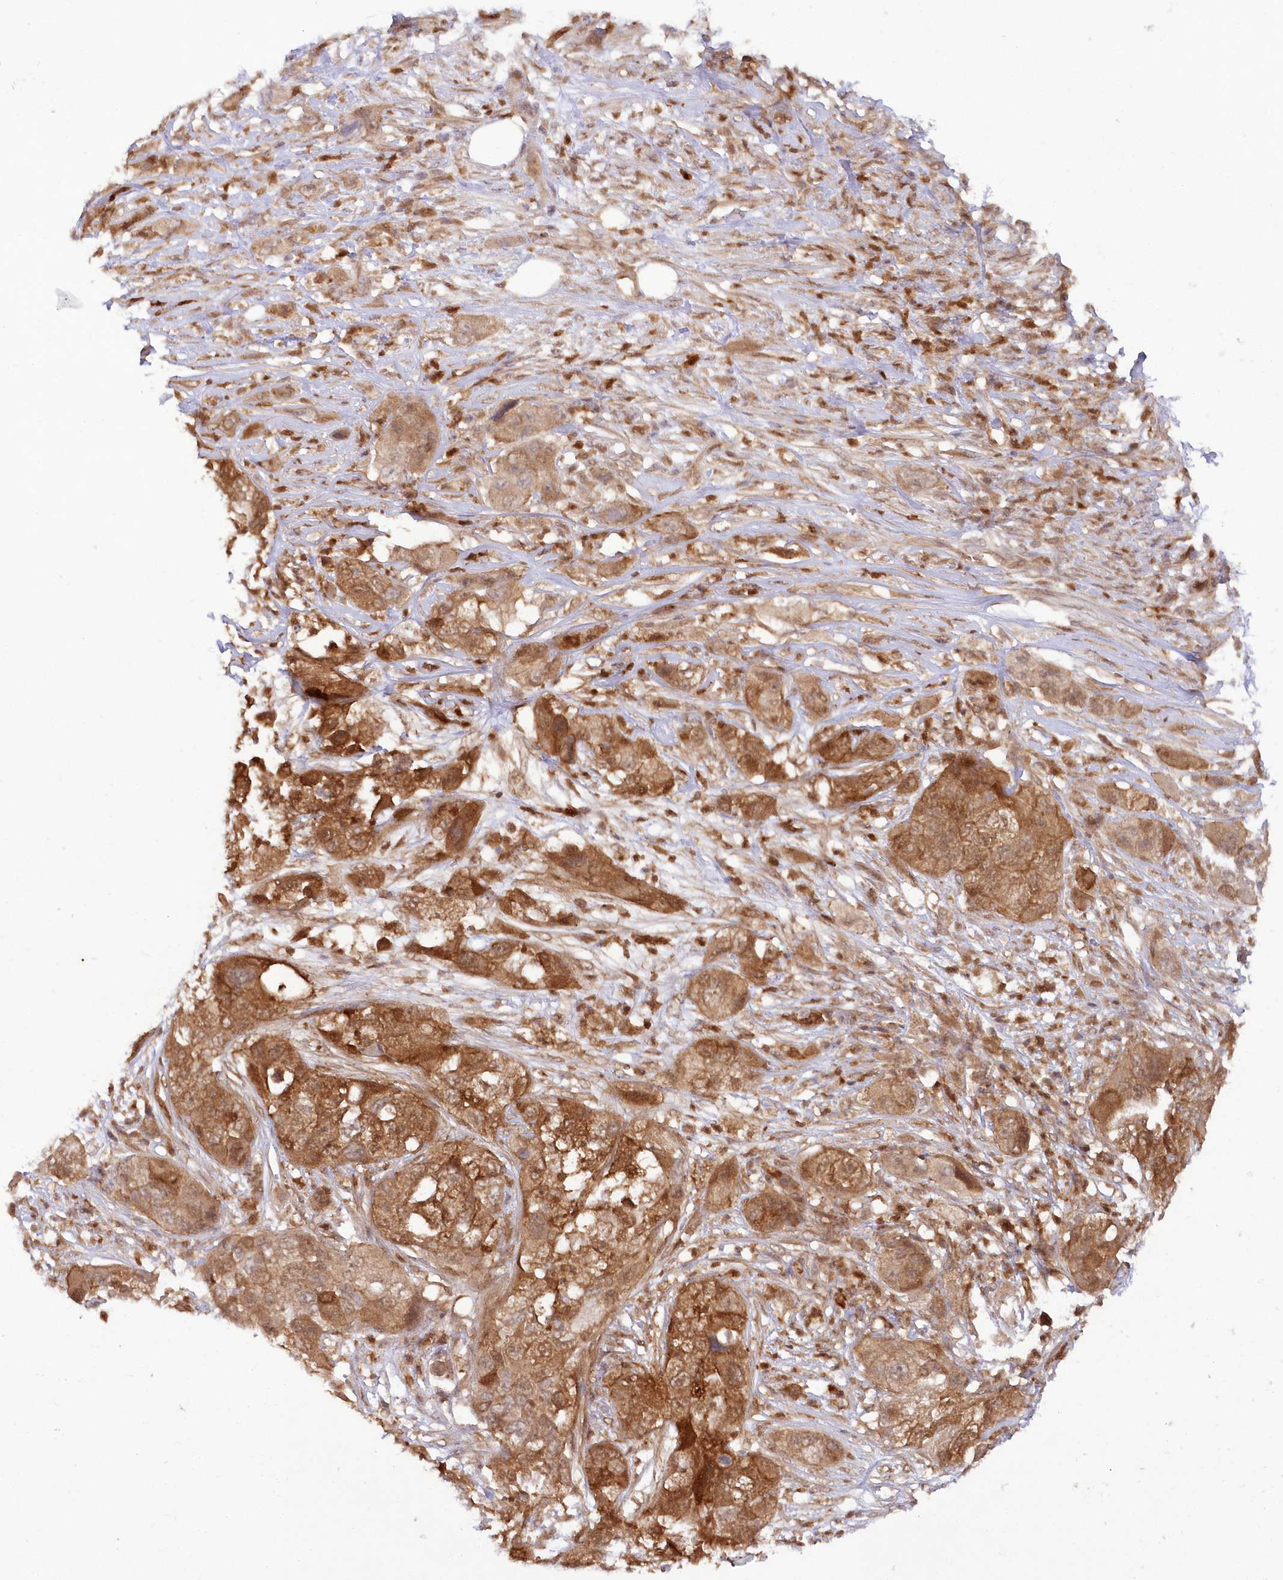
{"staining": {"intensity": "moderate", "quantity": ">75%", "location": "cytoplasmic/membranous"}, "tissue": "pancreatic cancer", "cell_type": "Tumor cells", "image_type": "cancer", "snomed": [{"axis": "morphology", "description": "Adenocarcinoma, NOS"}, {"axis": "topography", "description": "Pancreas"}], "caption": "A micrograph of pancreatic cancer (adenocarcinoma) stained for a protein demonstrates moderate cytoplasmic/membranous brown staining in tumor cells. (DAB IHC, brown staining for protein, blue staining for nuclei).", "gene": "GBE1", "patient": {"sex": "female", "age": 78}}